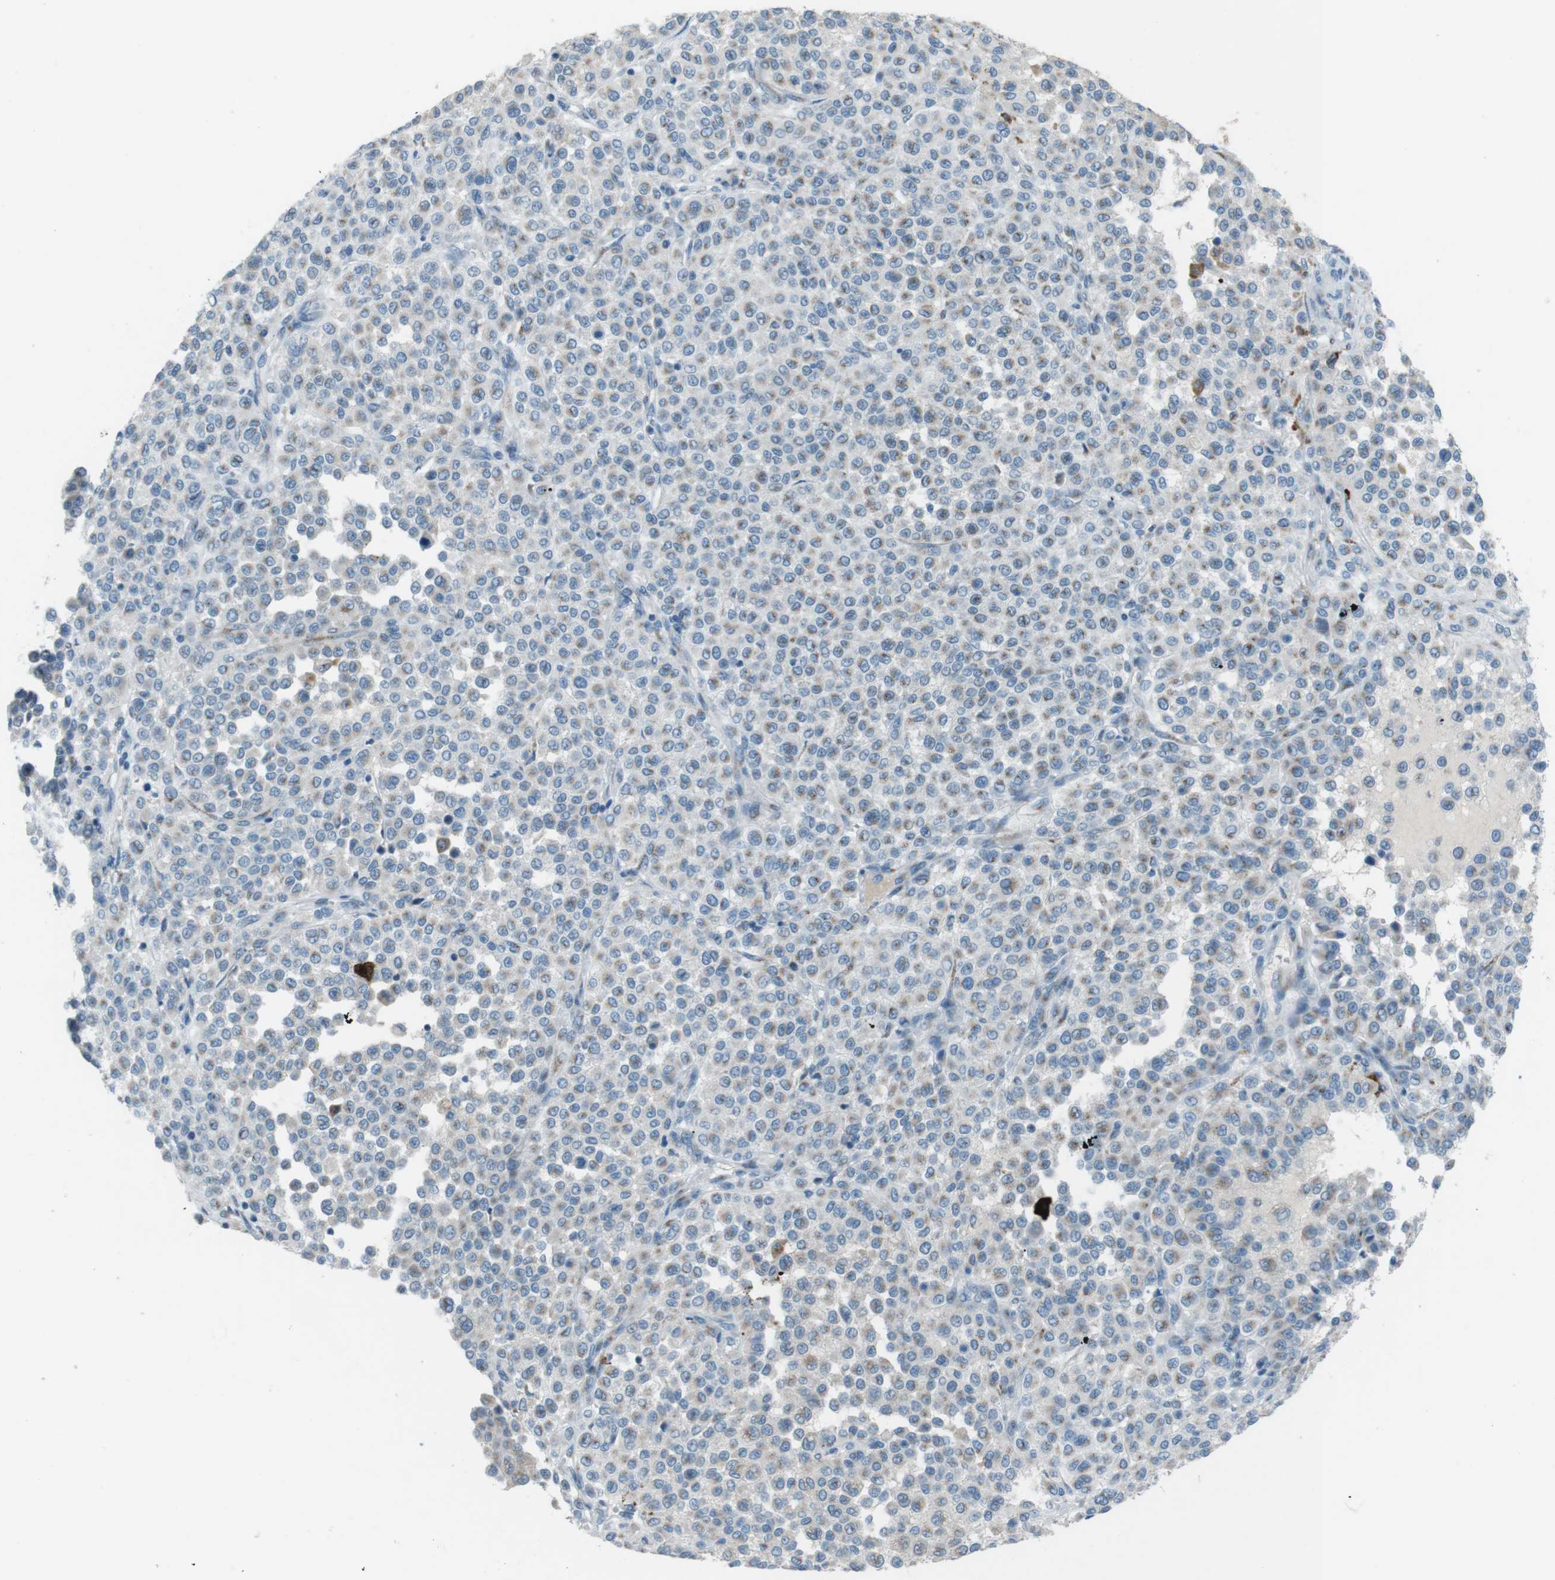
{"staining": {"intensity": "weak", "quantity": "<25%", "location": "cytoplasmic/membranous"}, "tissue": "melanoma", "cell_type": "Tumor cells", "image_type": "cancer", "snomed": [{"axis": "morphology", "description": "Malignant melanoma, Metastatic site"}, {"axis": "topography", "description": "Pancreas"}], "caption": "Melanoma stained for a protein using IHC reveals no positivity tumor cells.", "gene": "TXNDC15", "patient": {"sex": "female", "age": 30}}